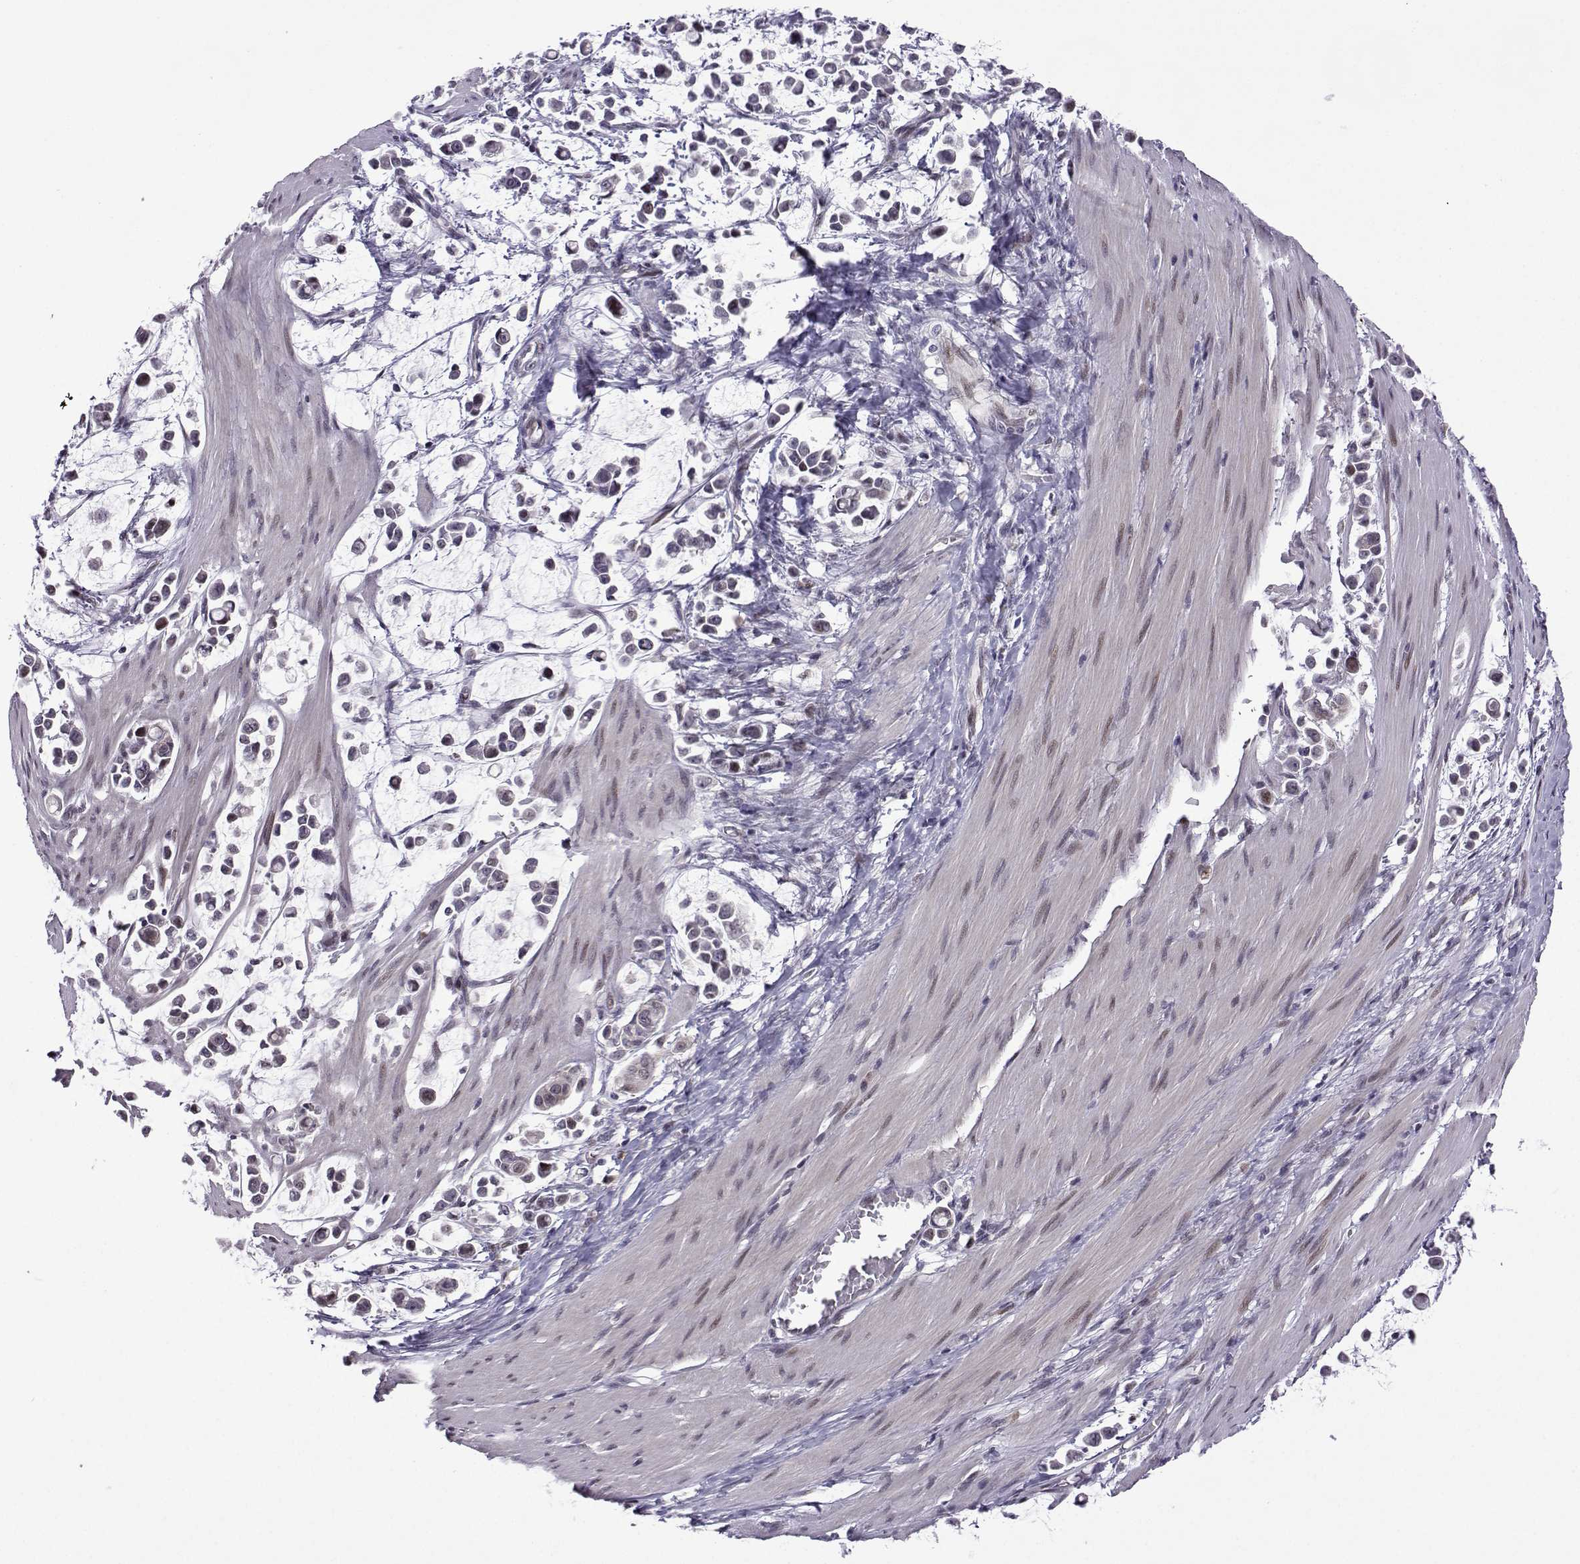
{"staining": {"intensity": "negative", "quantity": "none", "location": "none"}, "tissue": "stomach cancer", "cell_type": "Tumor cells", "image_type": "cancer", "snomed": [{"axis": "morphology", "description": "Adenocarcinoma, NOS"}, {"axis": "topography", "description": "Stomach"}], "caption": "Tumor cells show no significant positivity in adenocarcinoma (stomach).", "gene": "FGF3", "patient": {"sex": "male", "age": 82}}